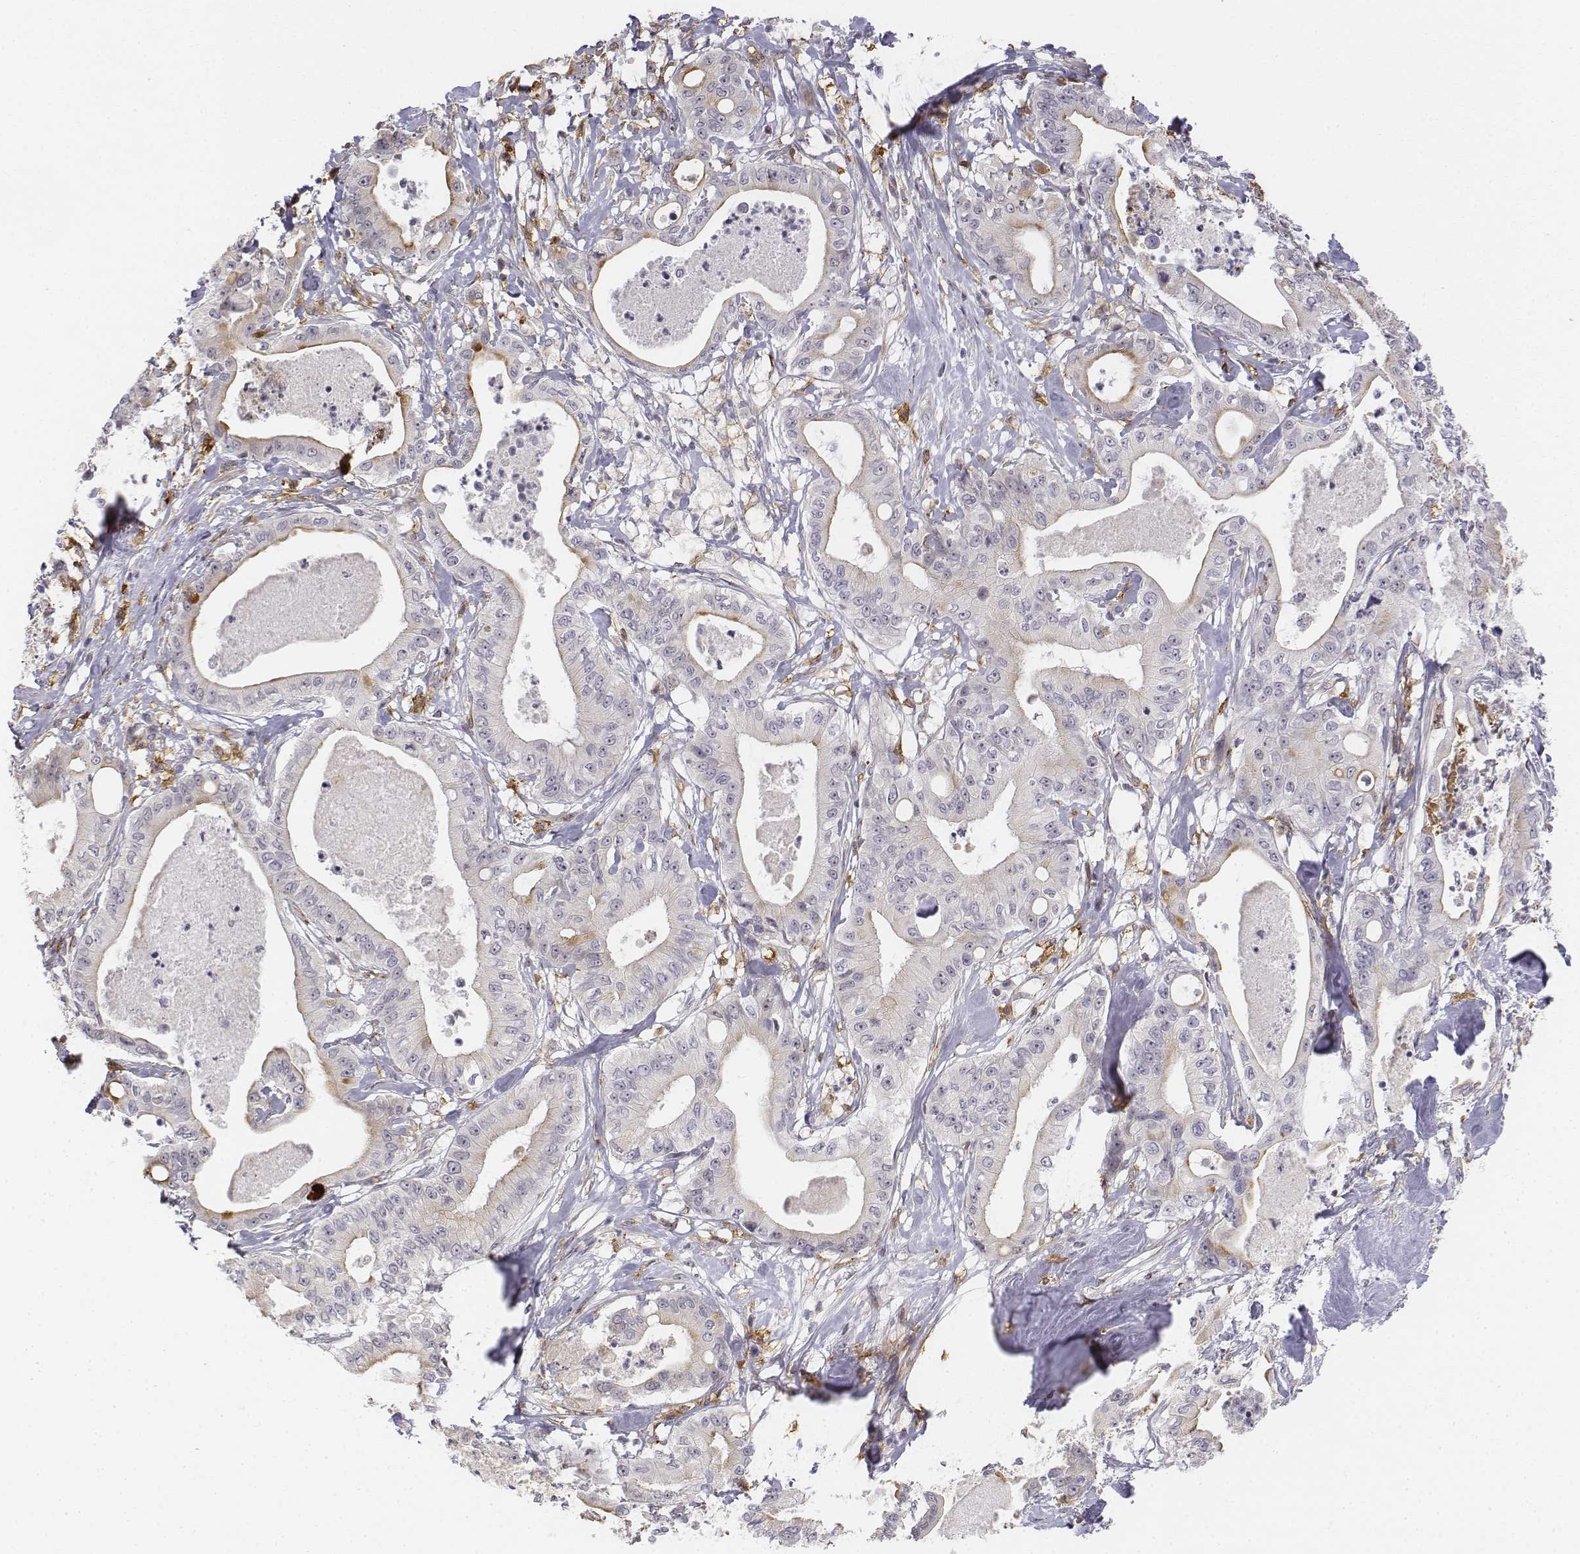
{"staining": {"intensity": "negative", "quantity": "none", "location": "none"}, "tissue": "pancreatic cancer", "cell_type": "Tumor cells", "image_type": "cancer", "snomed": [{"axis": "morphology", "description": "Adenocarcinoma, NOS"}, {"axis": "topography", "description": "Pancreas"}], "caption": "This is an immunohistochemistry (IHC) micrograph of human pancreatic adenocarcinoma. There is no expression in tumor cells.", "gene": "CD14", "patient": {"sex": "male", "age": 71}}